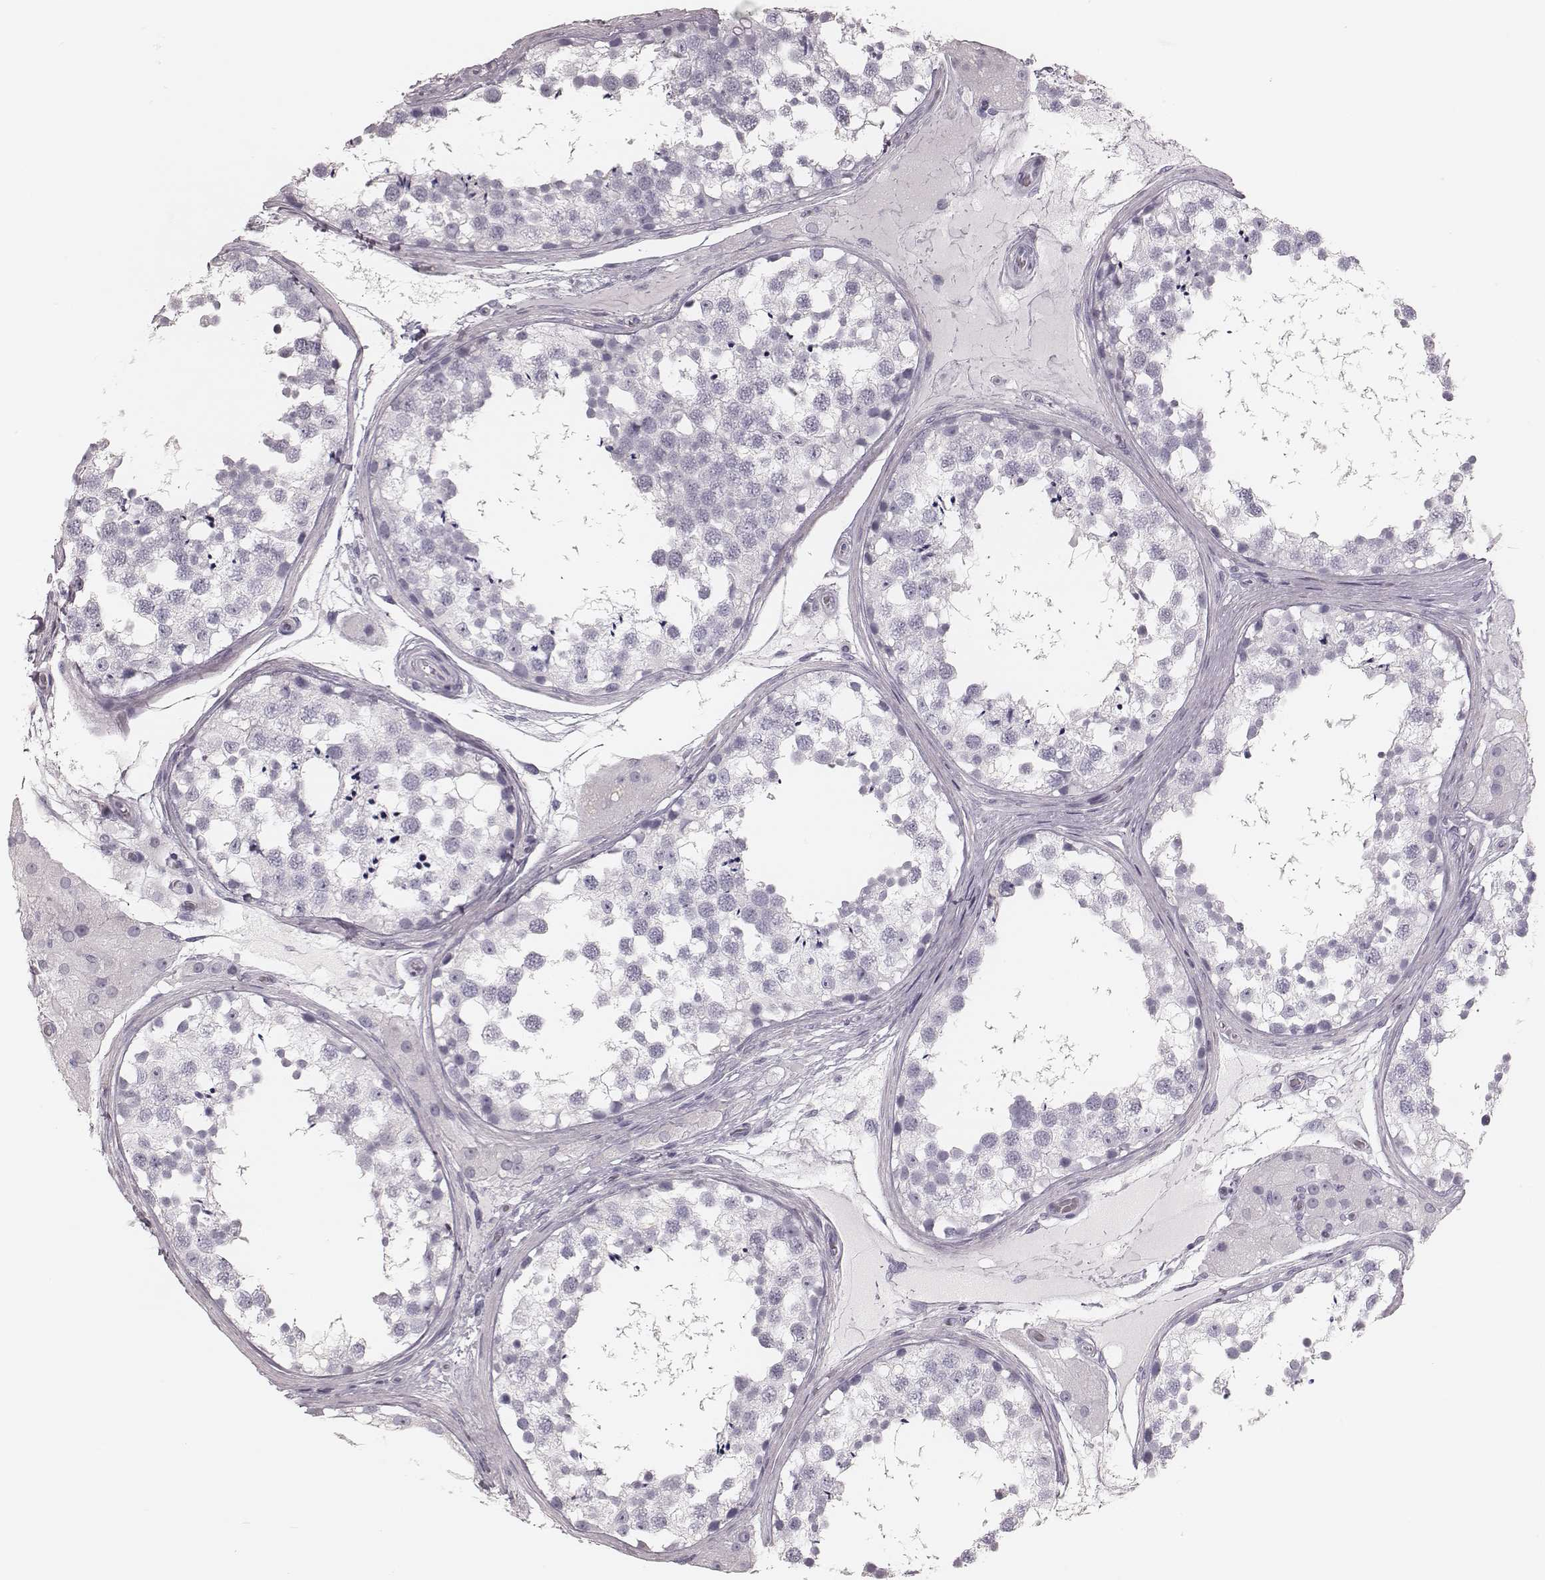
{"staining": {"intensity": "negative", "quantity": "none", "location": "none"}, "tissue": "testis", "cell_type": "Cells in seminiferous ducts", "image_type": "normal", "snomed": [{"axis": "morphology", "description": "Normal tissue, NOS"}, {"axis": "morphology", "description": "Seminoma, NOS"}, {"axis": "topography", "description": "Testis"}], "caption": "Micrograph shows no significant protein staining in cells in seminiferous ducts of unremarkable testis. (DAB IHC with hematoxylin counter stain).", "gene": "ELANE", "patient": {"sex": "male", "age": 65}}